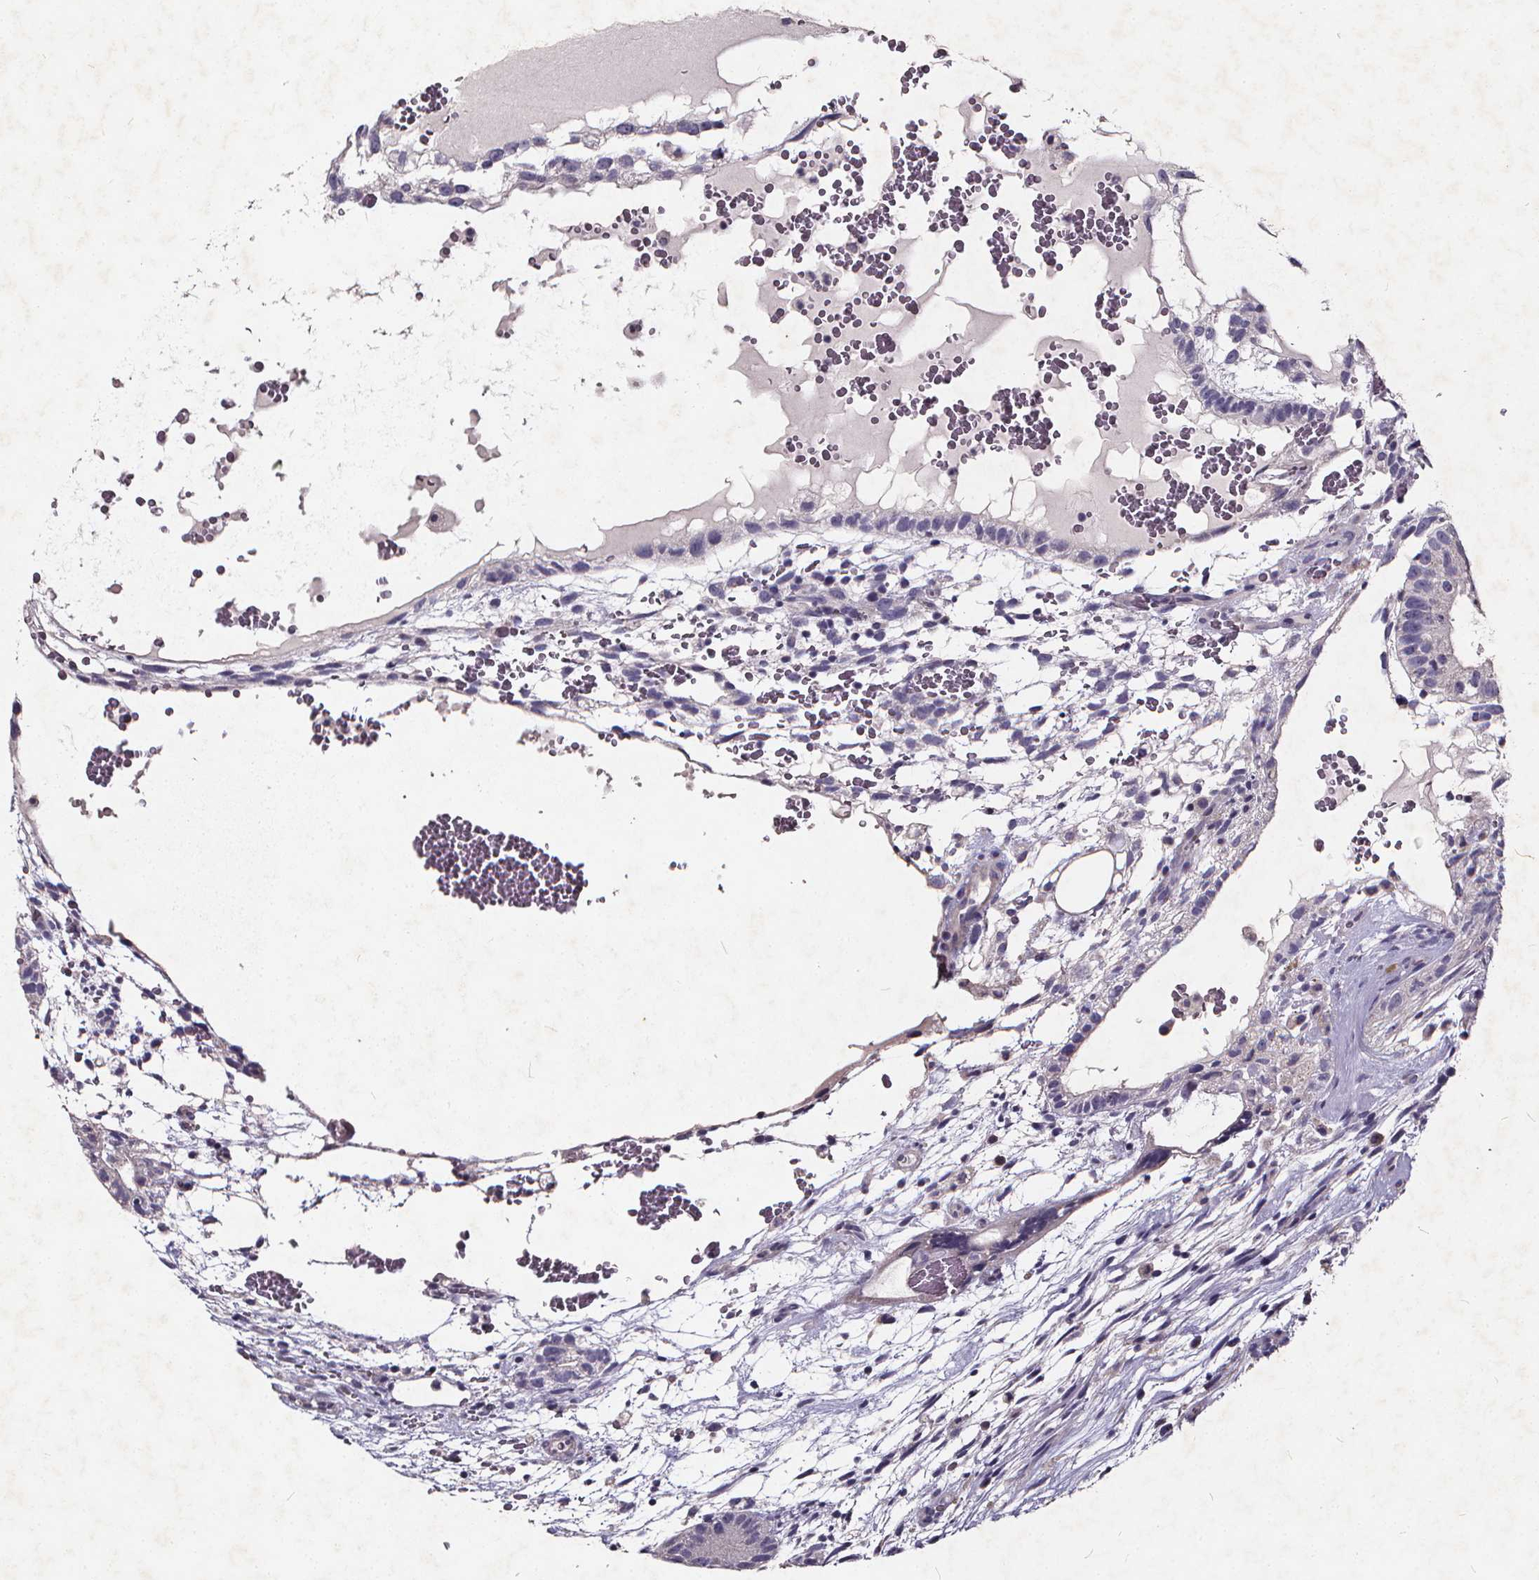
{"staining": {"intensity": "negative", "quantity": "none", "location": "none"}, "tissue": "testis cancer", "cell_type": "Tumor cells", "image_type": "cancer", "snomed": [{"axis": "morphology", "description": "Normal tissue, NOS"}, {"axis": "morphology", "description": "Carcinoma, Embryonal, NOS"}, {"axis": "topography", "description": "Testis"}], "caption": "Tumor cells are negative for brown protein staining in embryonal carcinoma (testis).", "gene": "TSPAN14", "patient": {"sex": "male", "age": 32}}